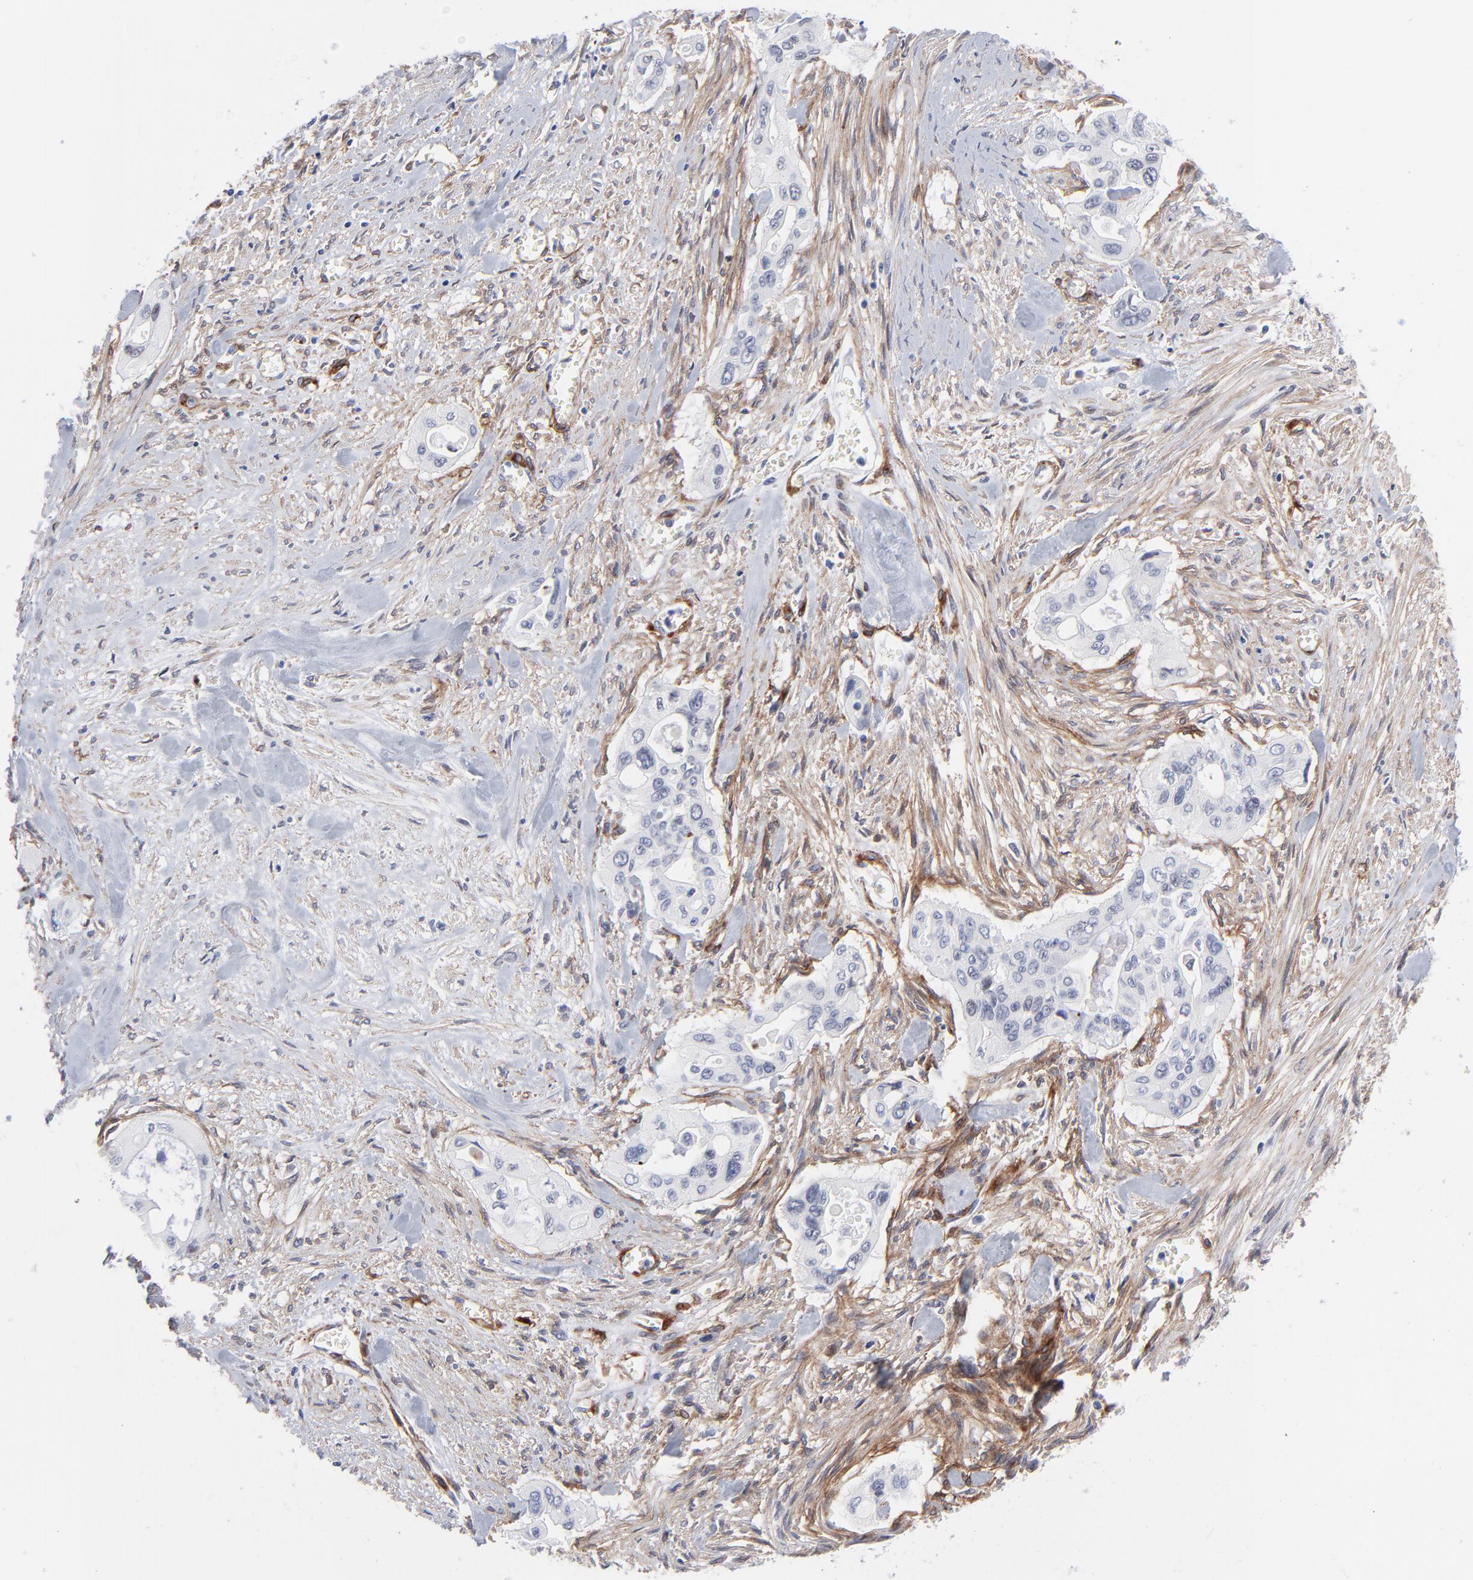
{"staining": {"intensity": "negative", "quantity": "none", "location": "none"}, "tissue": "pancreatic cancer", "cell_type": "Tumor cells", "image_type": "cancer", "snomed": [{"axis": "morphology", "description": "Adenocarcinoma, NOS"}, {"axis": "topography", "description": "Pancreas"}], "caption": "IHC photomicrograph of neoplastic tissue: adenocarcinoma (pancreatic) stained with DAB exhibits no significant protein staining in tumor cells.", "gene": "PDGFRB", "patient": {"sex": "male", "age": 77}}